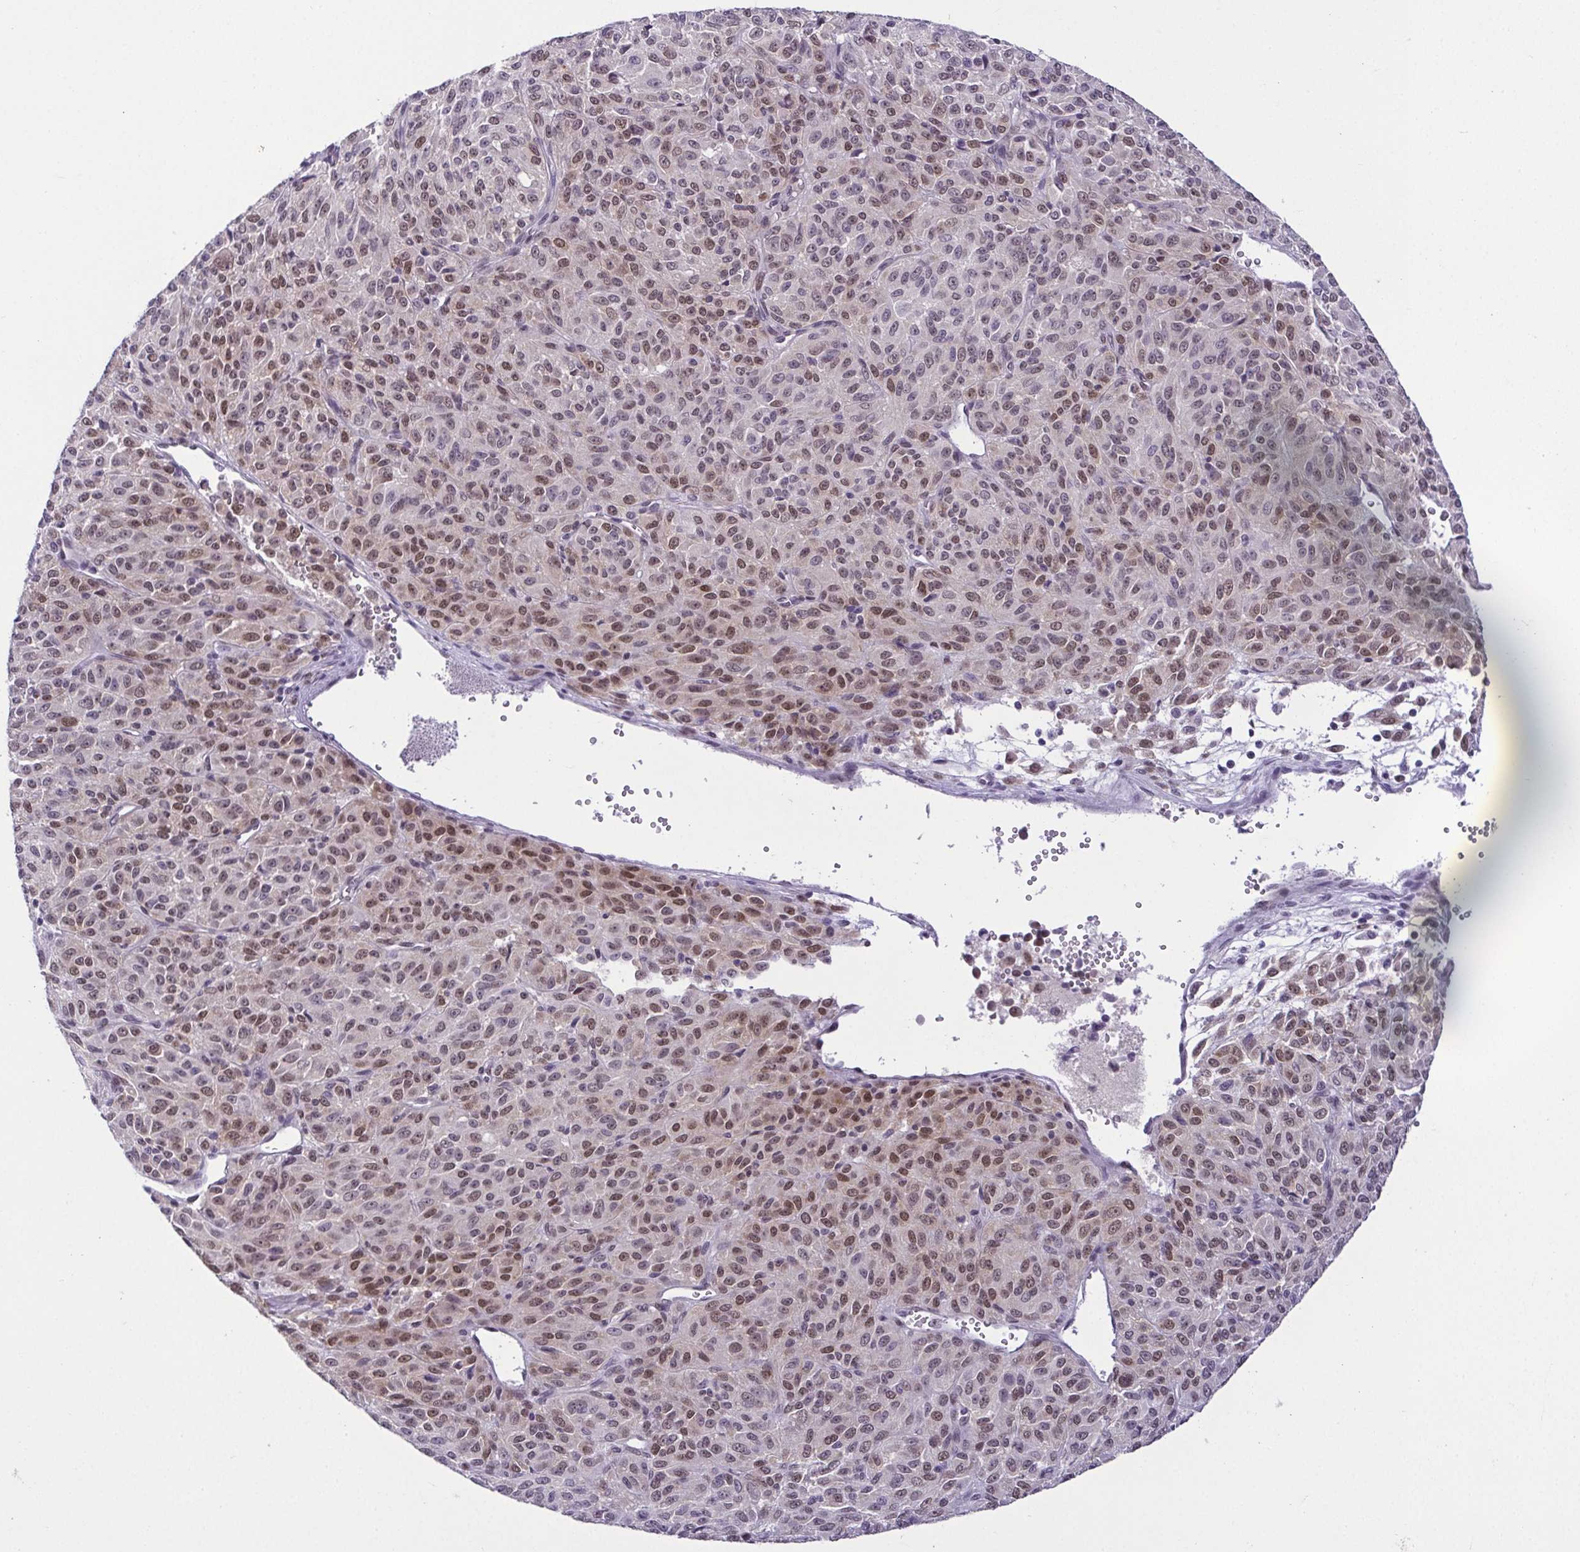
{"staining": {"intensity": "moderate", "quantity": "25%-75%", "location": "nuclear"}, "tissue": "melanoma", "cell_type": "Tumor cells", "image_type": "cancer", "snomed": [{"axis": "morphology", "description": "Malignant melanoma, Metastatic site"}, {"axis": "topography", "description": "Brain"}], "caption": "Melanoma stained with immunohistochemistry (IHC) reveals moderate nuclear expression in approximately 25%-75% of tumor cells. The staining was performed using DAB (3,3'-diaminobenzidine) to visualize the protein expression in brown, while the nuclei were stained in blue with hematoxylin (Magnification: 20x).", "gene": "RBM3", "patient": {"sex": "female", "age": 56}}